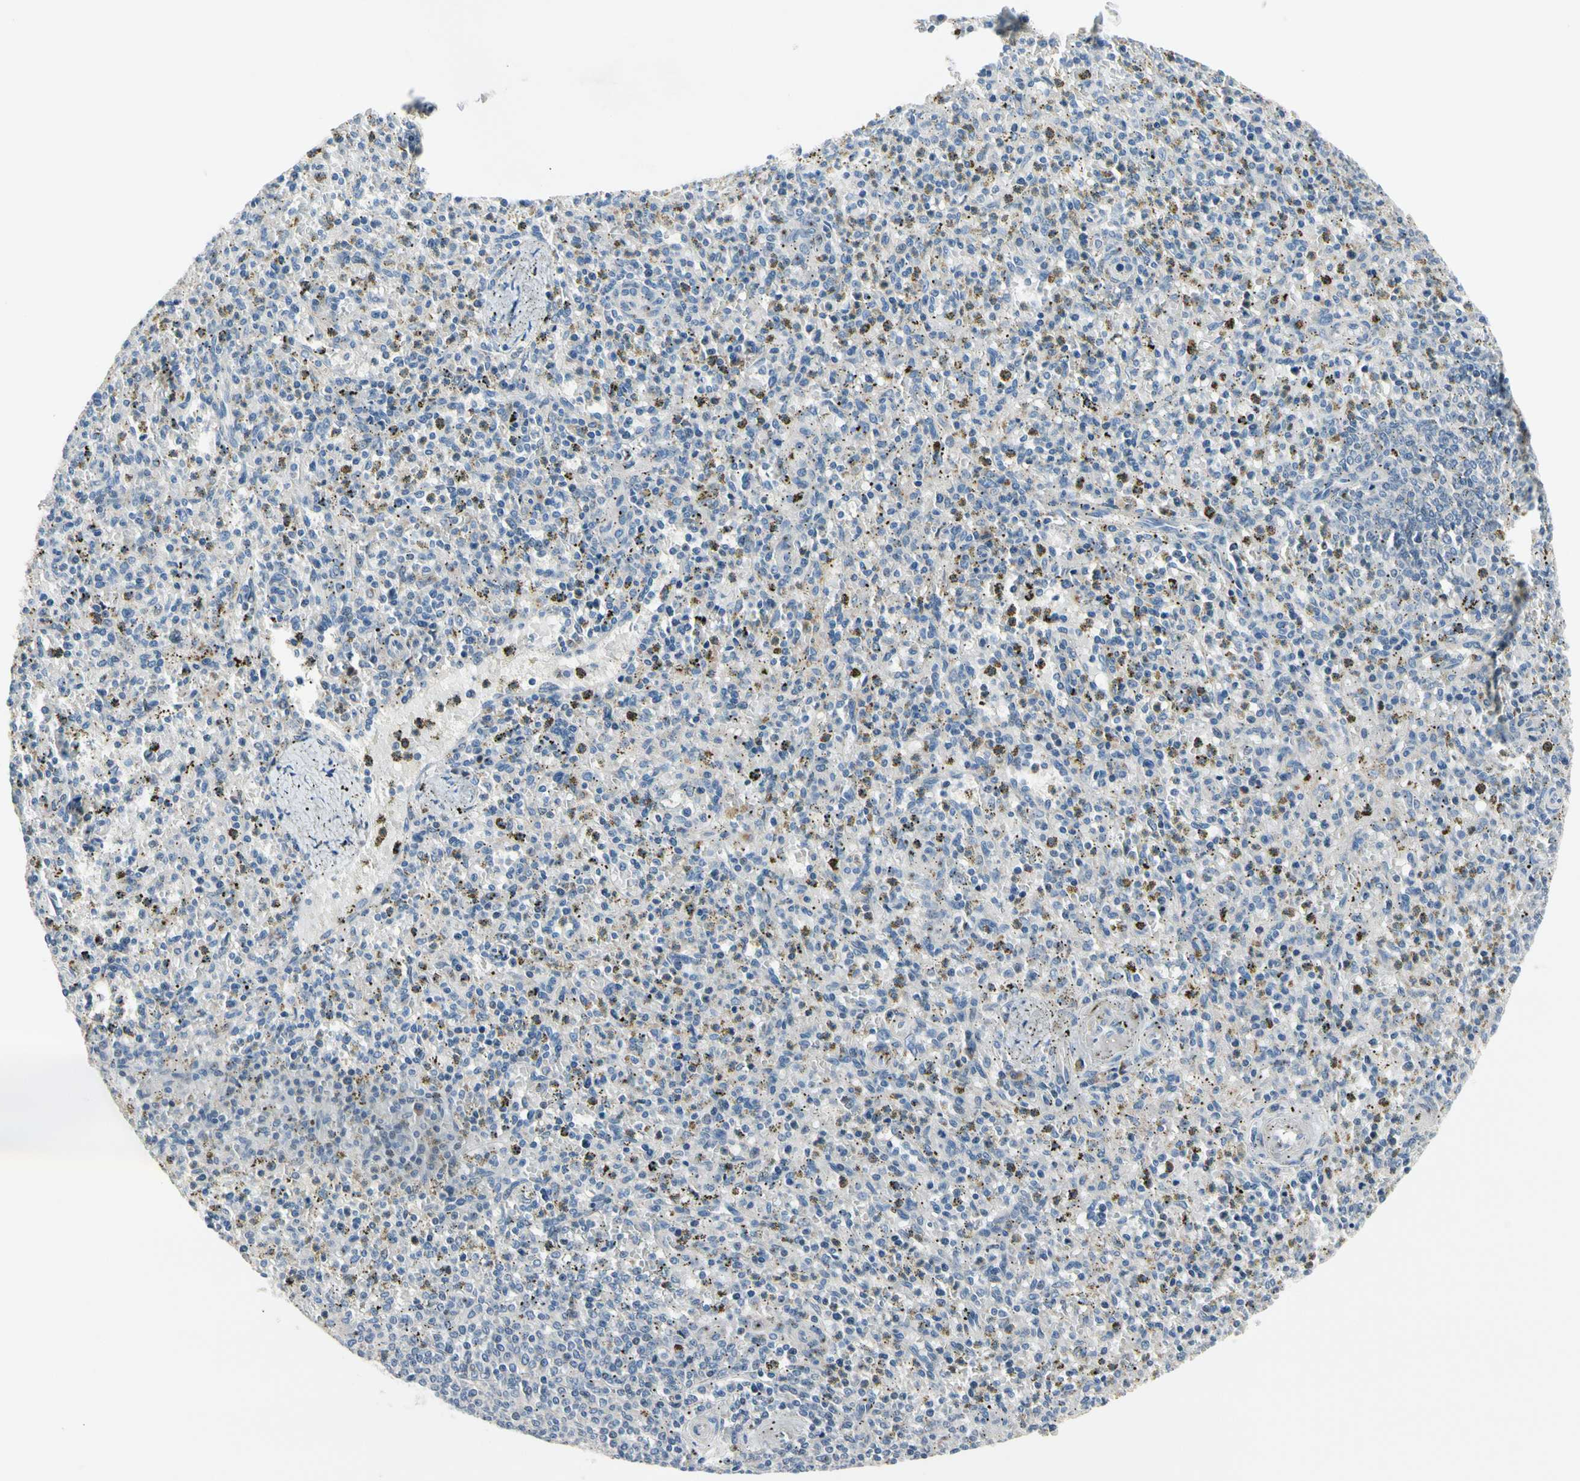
{"staining": {"intensity": "negative", "quantity": "none", "location": "none"}, "tissue": "spleen", "cell_type": "Cells in red pulp", "image_type": "normal", "snomed": [{"axis": "morphology", "description": "Normal tissue, NOS"}, {"axis": "topography", "description": "Spleen"}], "caption": "This is an IHC histopathology image of unremarkable human spleen. There is no staining in cells in red pulp.", "gene": "NFASC", "patient": {"sex": "male", "age": 72}}